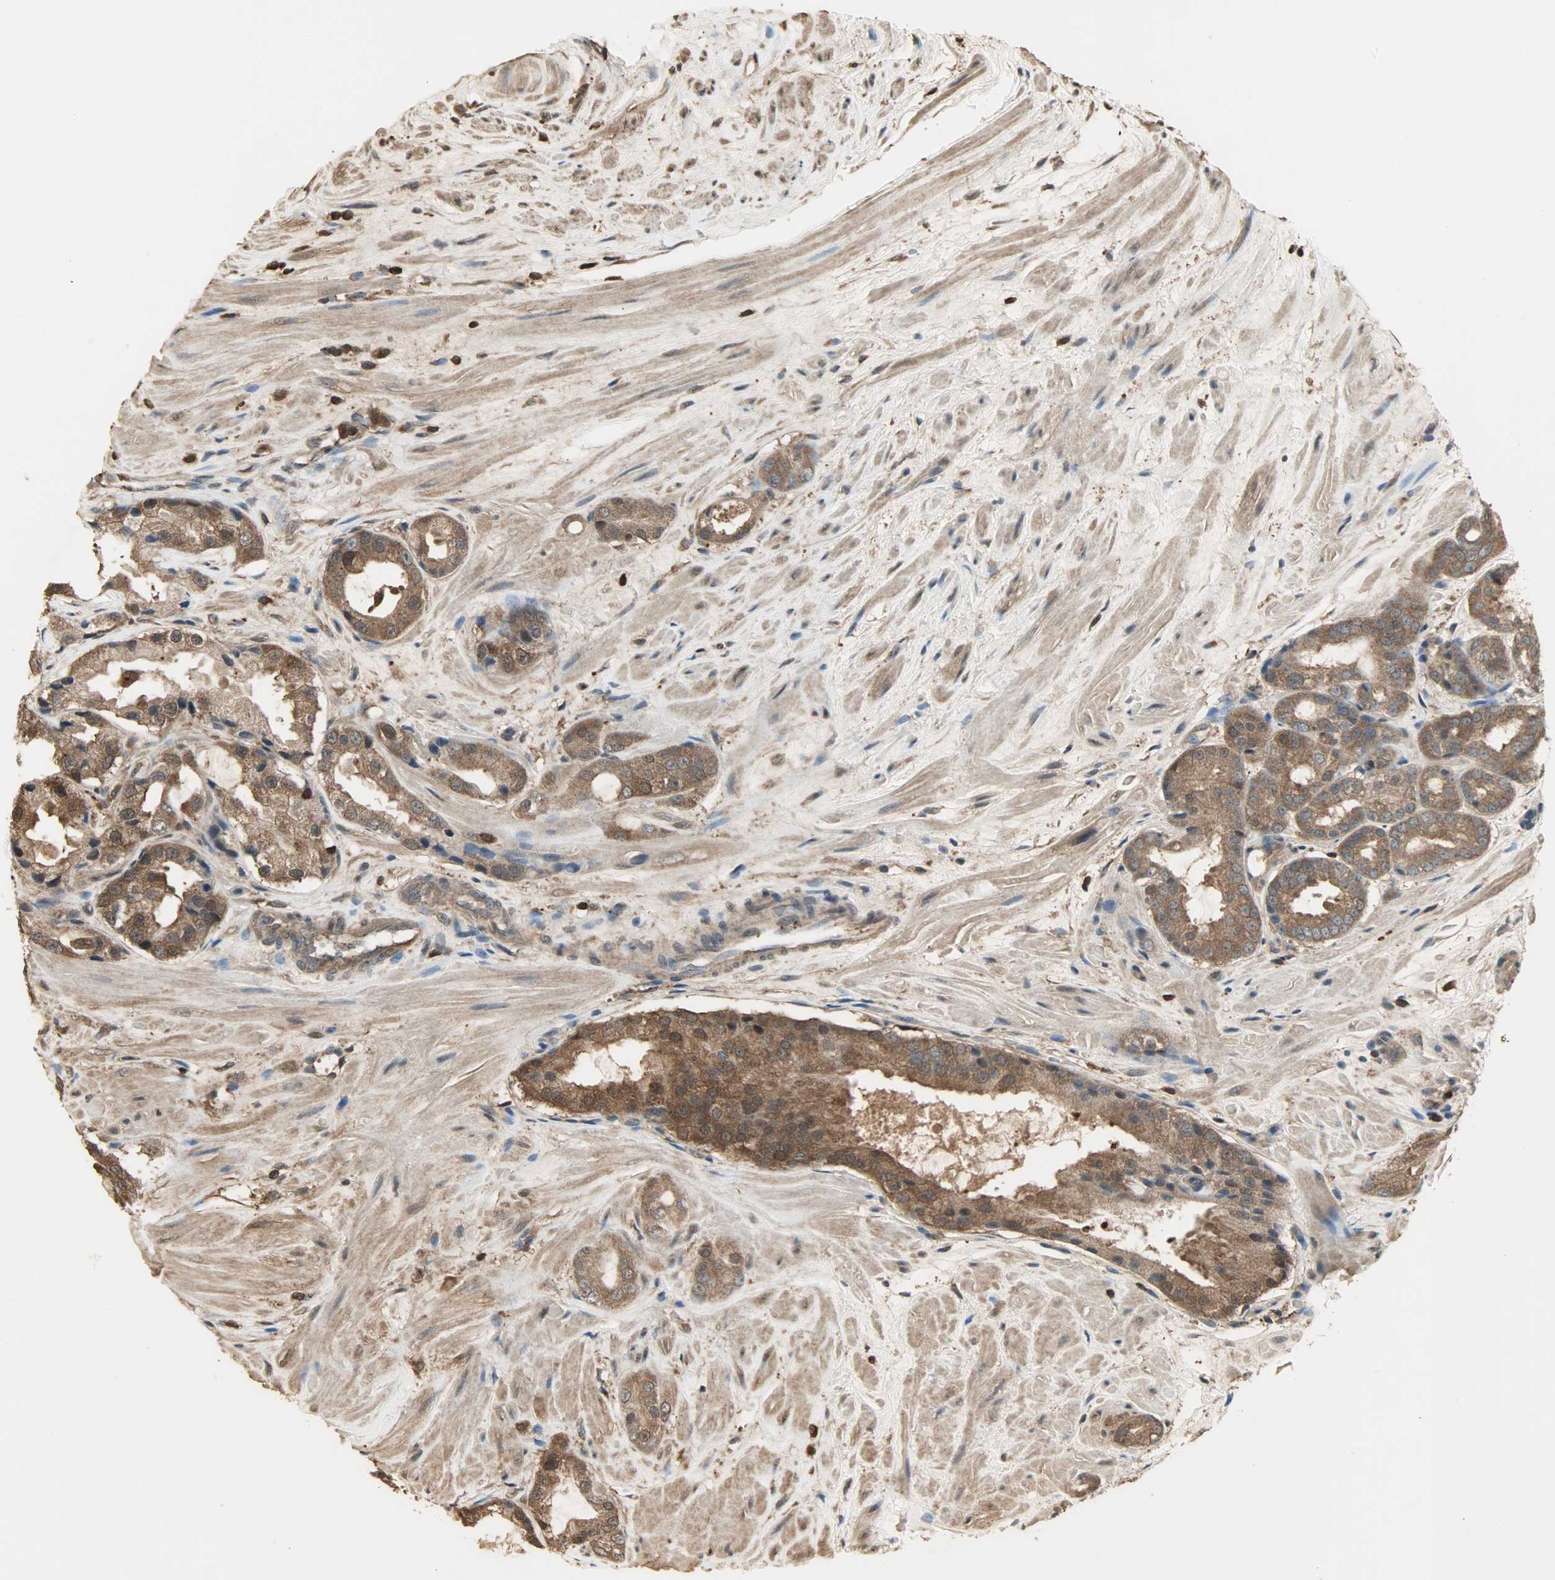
{"staining": {"intensity": "strong", "quantity": ">75%", "location": "cytoplasmic/membranous,nuclear"}, "tissue": "prostate cancer", "cell_type": "Tumor cells", "image_type": "cancer", "snomed": [{"axis": "morphology", "description": "Adenocarcinoma, Medium grade"}, {"axis": "topography", "description": "Prostate"}], "caption": "Adenocarcinoma (medium-grade) (prostate) tissue exhibits strong cytoplasmic/membranous and nuclear staining in about >75% of tumor cells, visualized by immunohistochemistry.", "gene": "YWHAZ", "patient": {"sex": "male", "age": 60}}